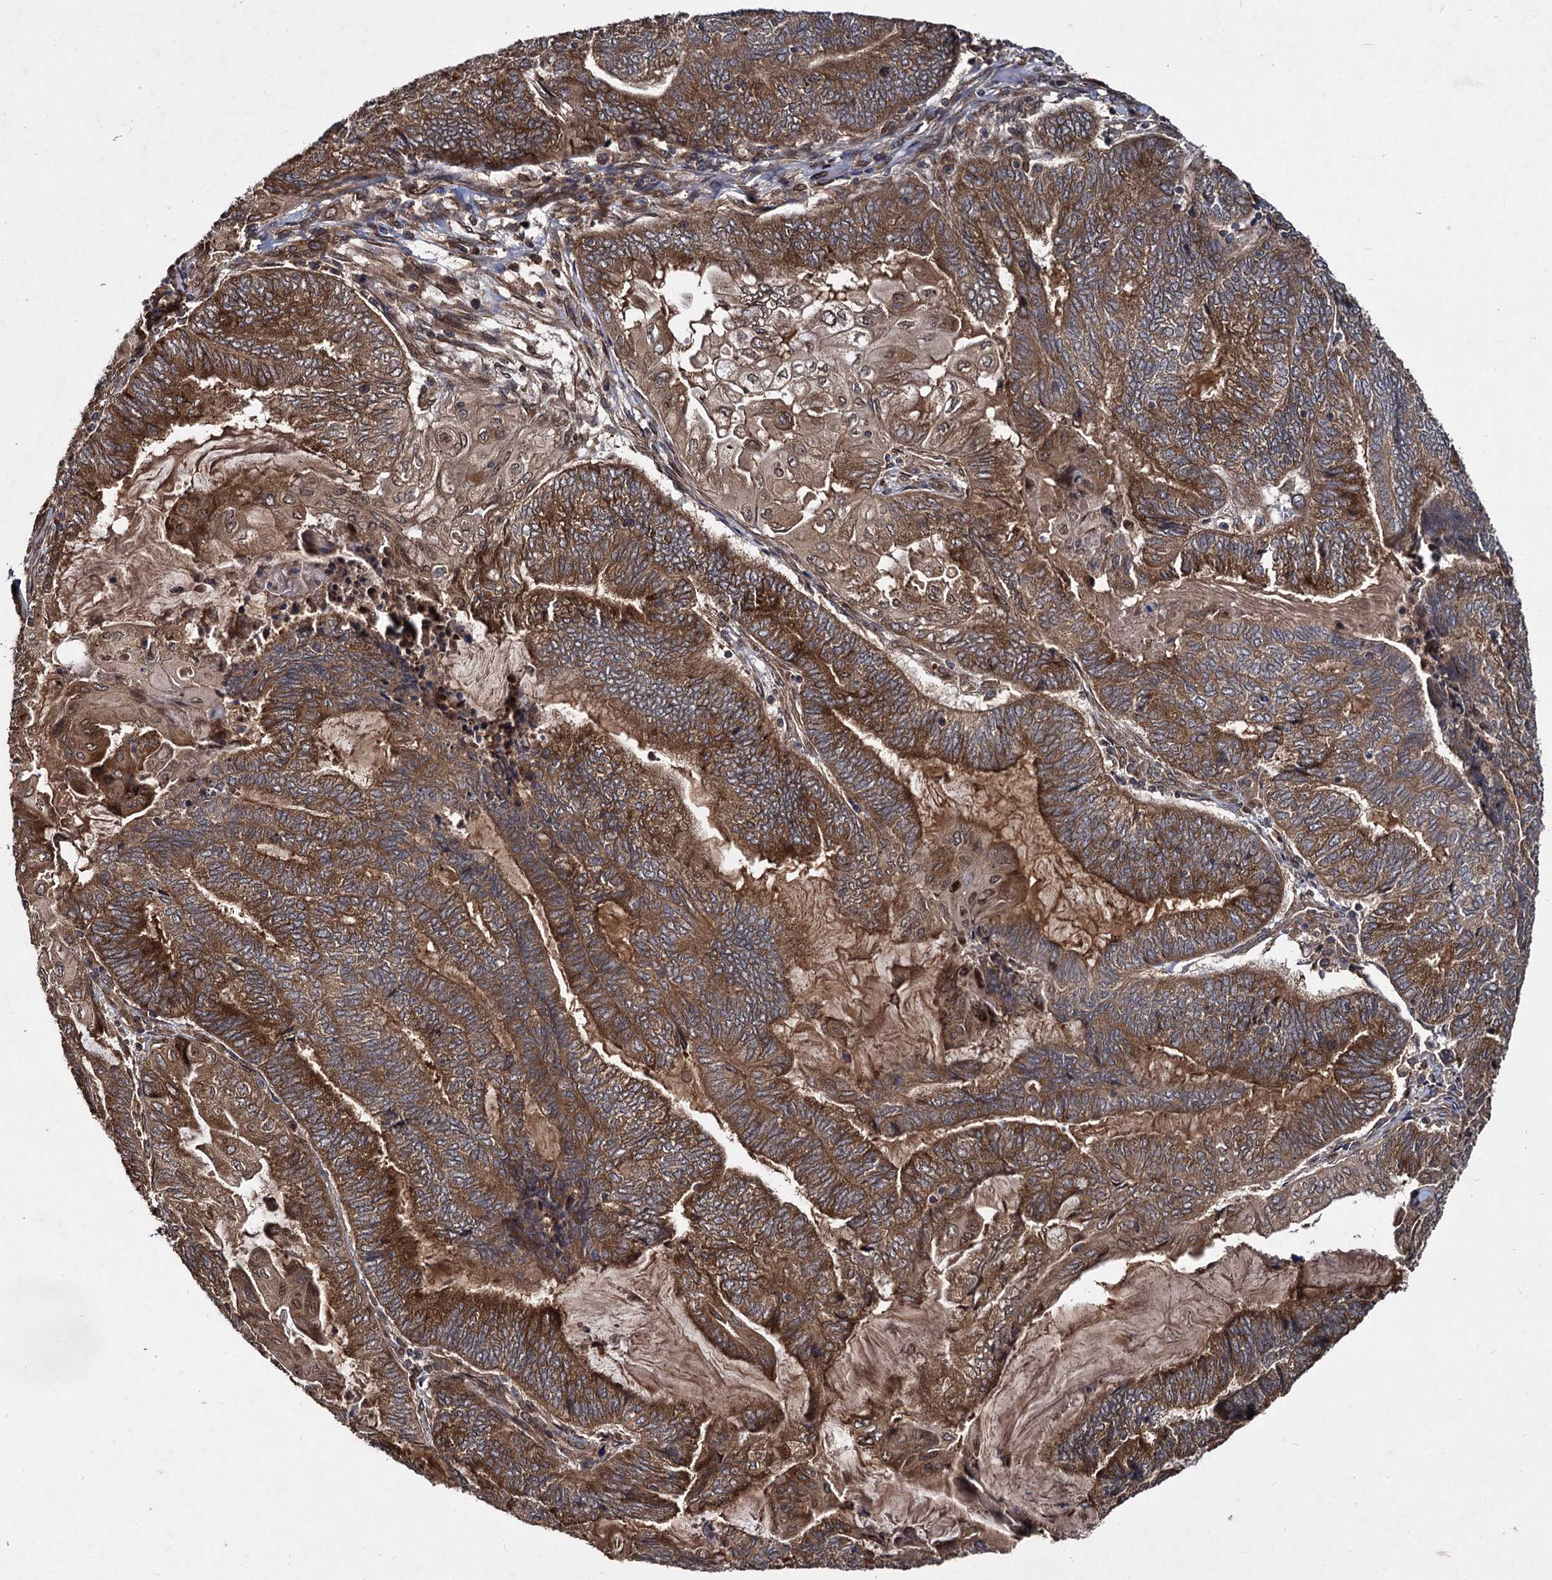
{"staining": {"intensity": "strong", "quantity": ">75%", "location": "cytoplasmic/membranous"}, "tissue": "endometrial cancer", "cell_type": "Tumor cells", "image_type": "cancer", "snomed": [{"axis": "morphology", "description": "Adenocarcinoma, NOS"}, {"axis": "topography", "description": "Uterus"}, {"axis": "topography", "description": "Endometrium"}], "caption": "IHC staining of endometrial cancer (adenocarcinoma), which exhibits high levels of strong cytoplasmic/membranous expression in approximately >75% of tumor cells indicating strong cytoplasmic/membranous protein positivity. The staining was performed using DAB (3,3'-diaminobenzidine) (brown) for protein detection and nuclei were counterstained in hematoxylin (blue).", "gene": "DCP1B", "patient": {"sex": "female", "age": 70}}